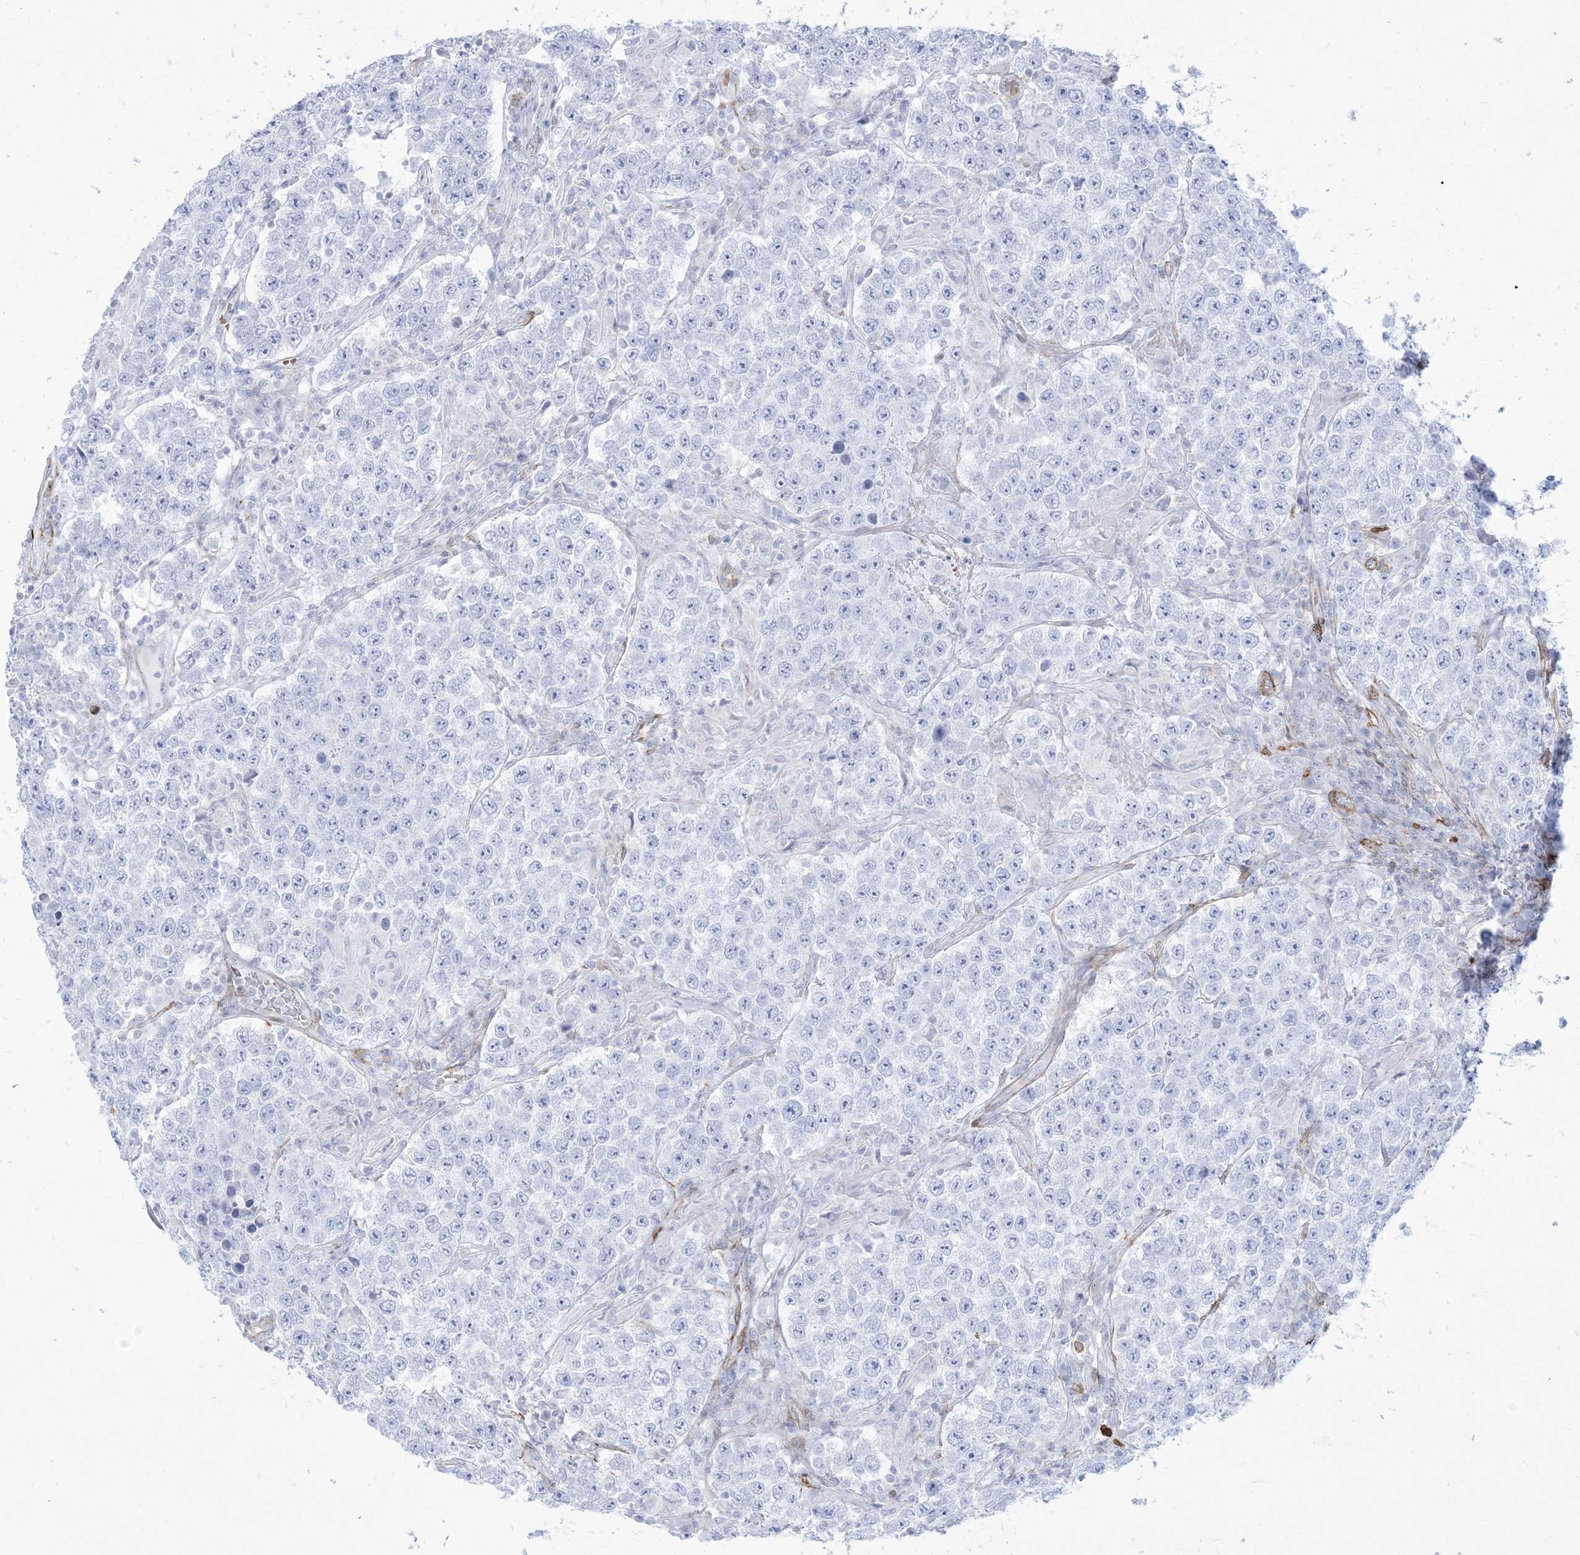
{"staining": {"intensity": "negative", "quantity": "none", "location": "none"}, "tissue": "testis cancer", "cell_type": "Tumor cells", "image_type": "cancer", "snomed": [{"axis": "morphology", "description": "Normal tissue, NOS"}, {"axis": "morphology", "description": "Urothelial carcinoma, High grade"}, {"axis": "morphology", "description": "Seminoma, NOS"}, {"axis": "morphology", "description": "Carcinoma, Embryonal, NOS"}, {"axis": "topography", "description": "Urinary bladder"}, {"axis": "topography", "description": "Testis"}], "caption": "This is an IHC micrograph of human embryonal carcinoma (testis). There is no staining in tumor cells.", "gene": "B3GNT7", "patient": {"sex": "male", "age": 41}}